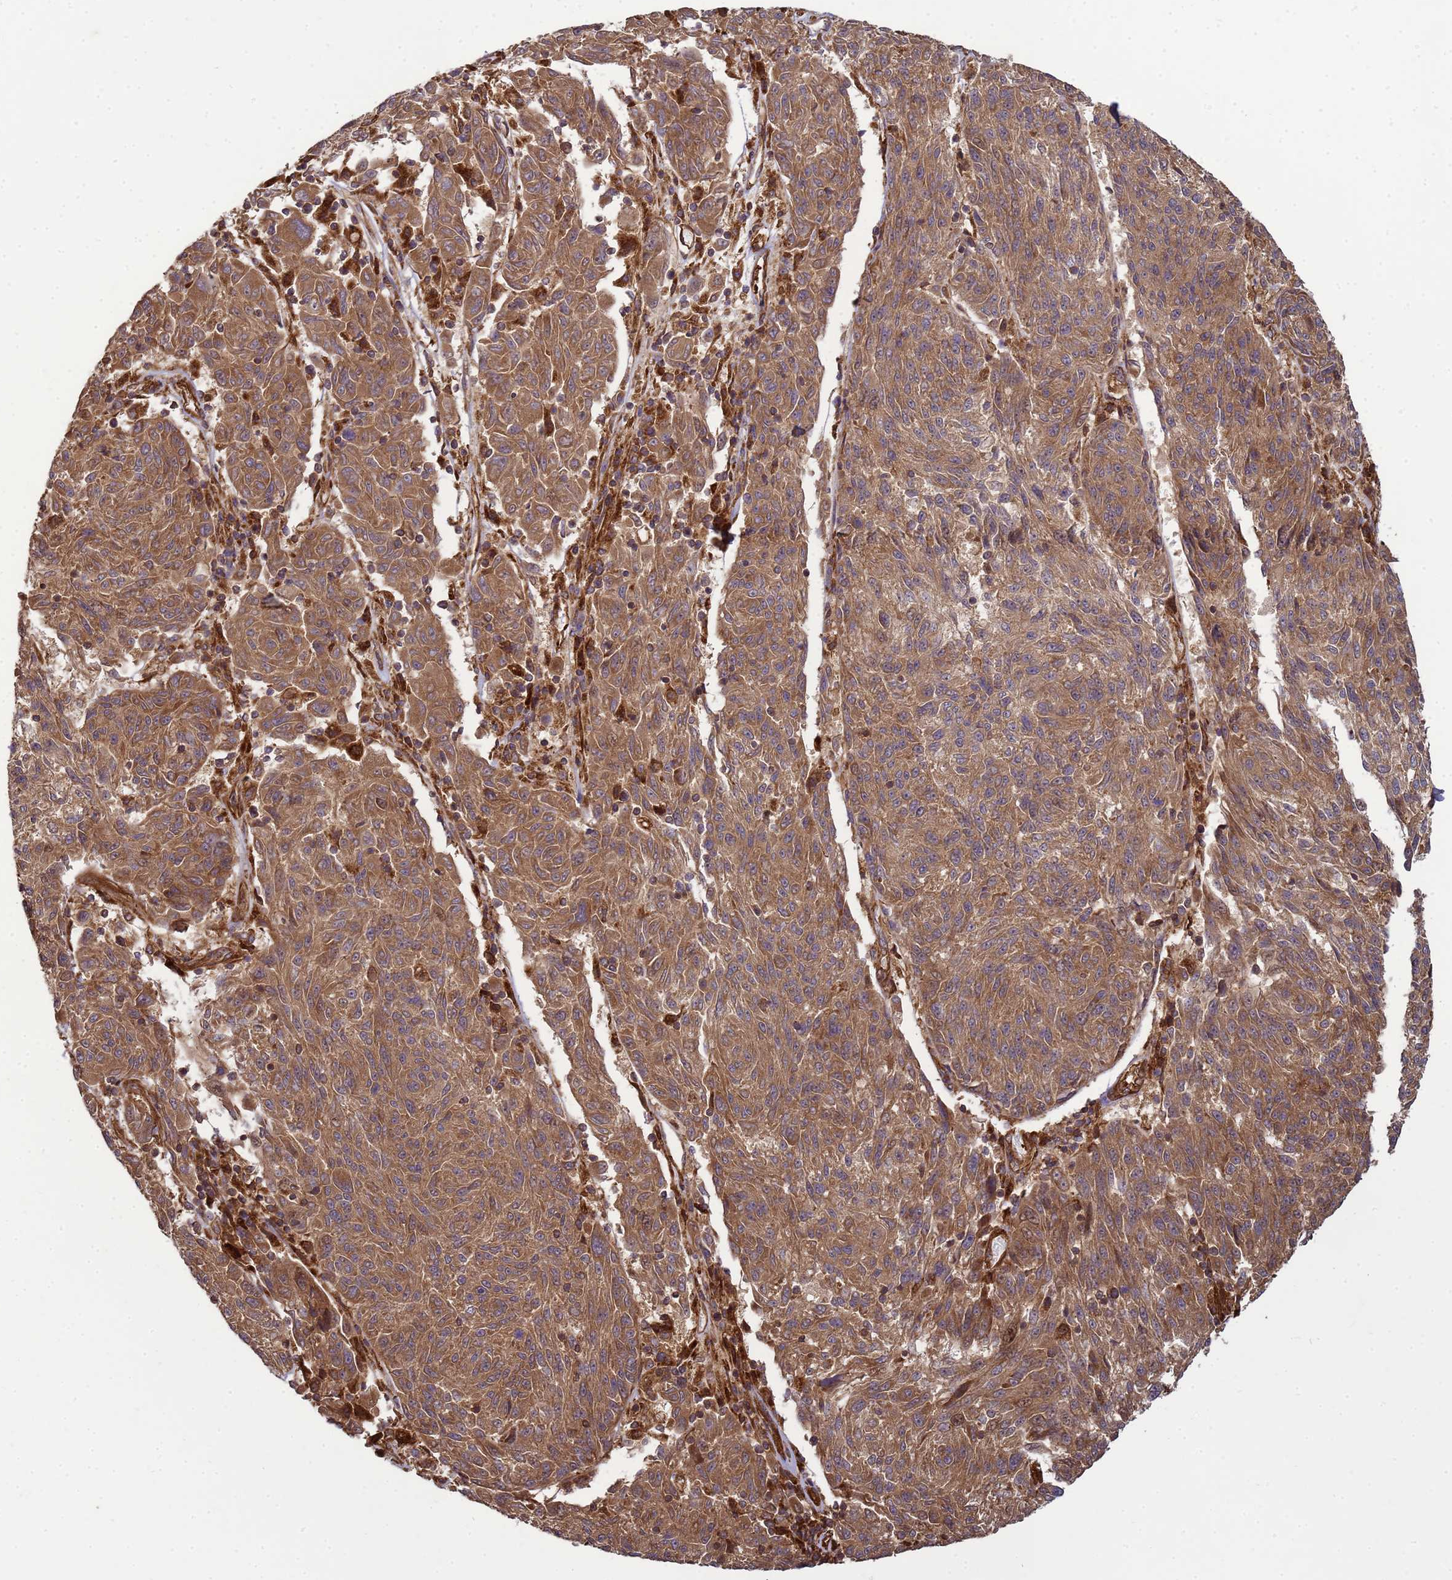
{"staining": {"intensity": "moderate", "quantity": ">75%", "location": "cytoplasmic/membranous"}, "tissue": "melanoma", "cell_type": "Tumor cells", "image_type": "cancer", "snomed": [{"axis": "morphology", "description": "Malignant melanoma, NOS"}, {"axis": "topography", "description": "Skin"}], "caption": "Immunohistochemistry (IHC) of malignant melanoma displays medium levels of moderate cytoplasmic/membranous positivity in approximately >75% of tumor cells.", "gene": "CNOT1", "patient": {"sex": "male", "age": 53}}